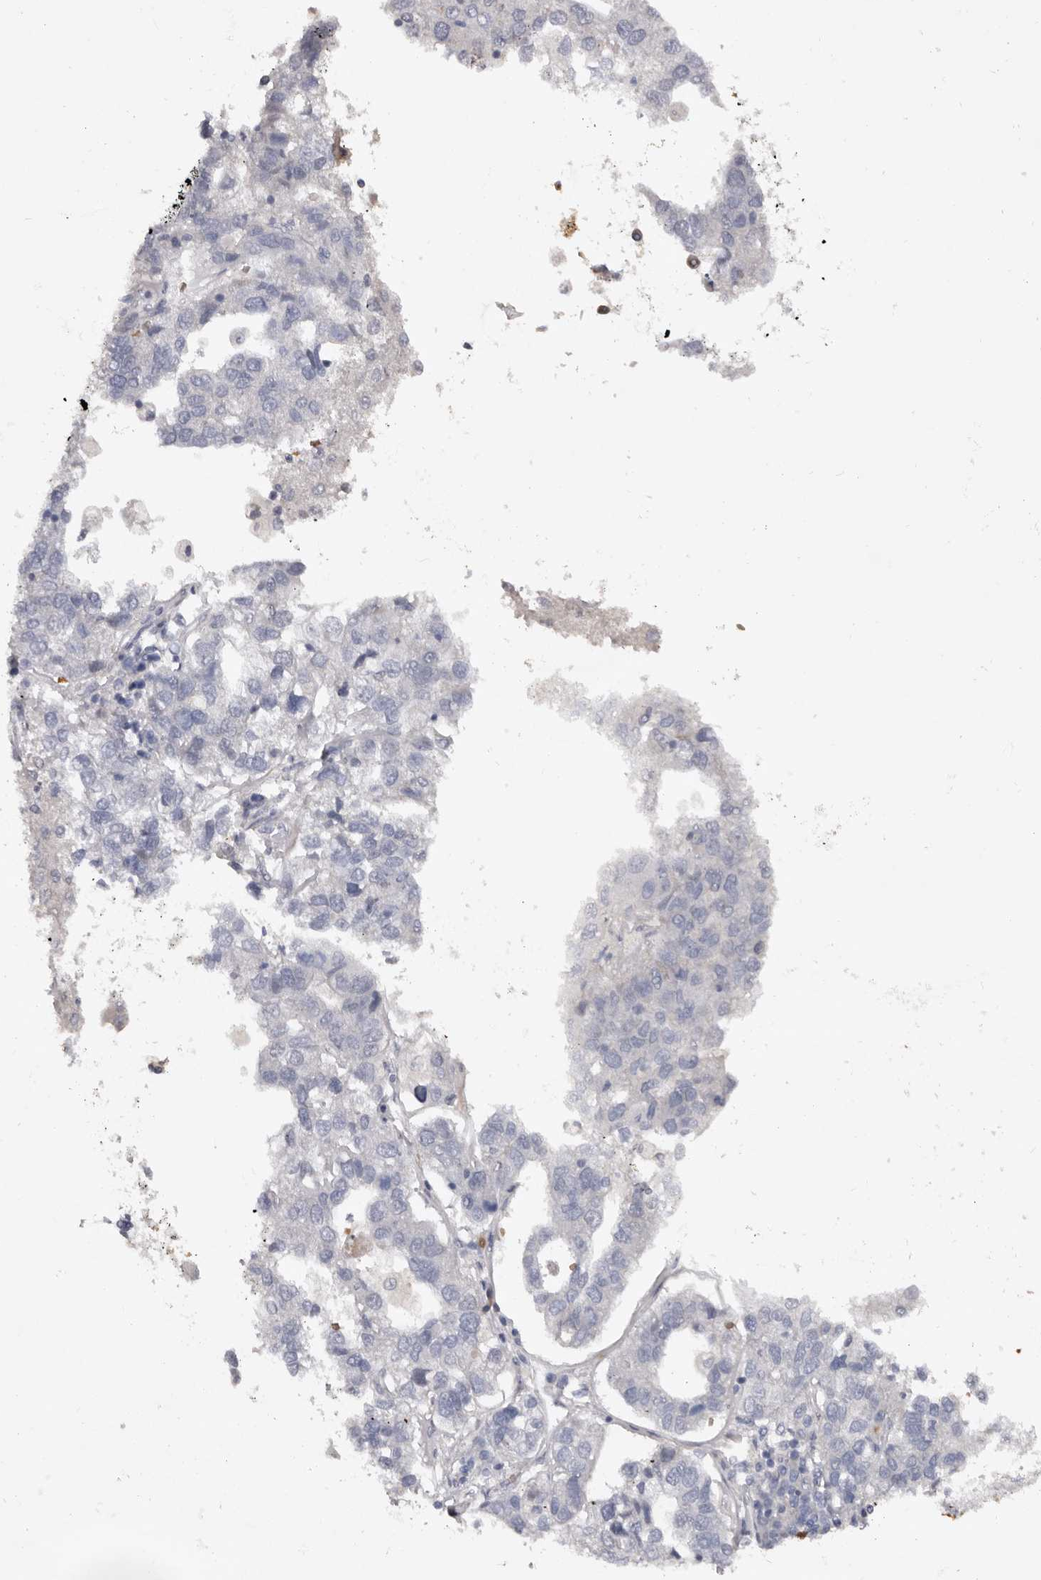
{"staining": {"intensity": "negative", "quantity": "none", "location": "none"}, "tissue": "pancreatic cancer", "cell_type": "Tumor cells", "image_type": "cancer", "snomed": [{"axis": "morphology", "description": "Adenocarcinoma, NOS"}, {"axis": "topography", "description": "Pancreas"}], "caption": "IHC photomicrograph of human adenocarcinoma (pancreatic) stained for a protein (brown), which displays no staining in tumor cells.", "gene": "TNR", "patient": {"sex": "female", "age": 61}}